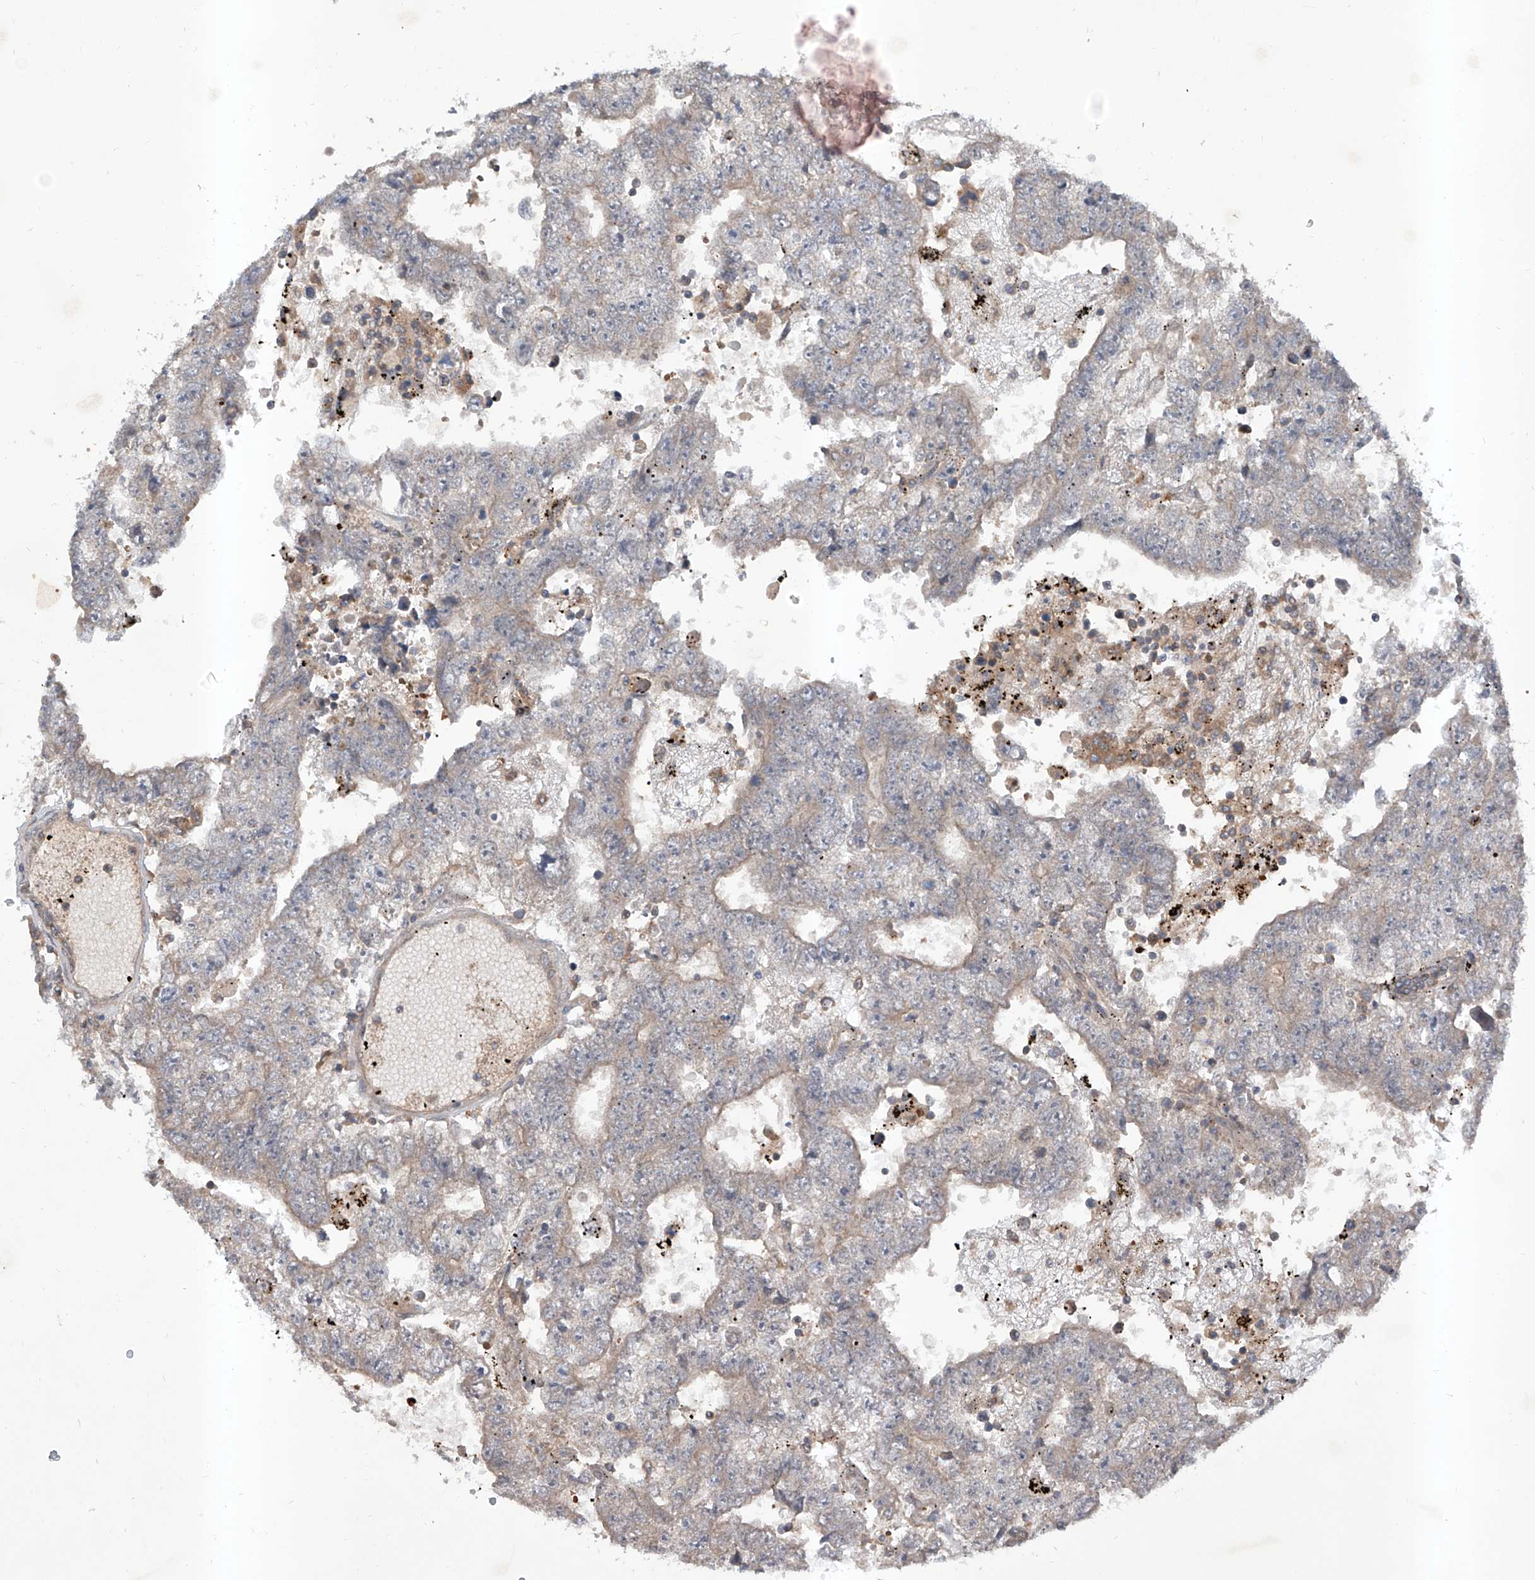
{"staining": {"intensity": "weak", "quantity": "<25%", "location": "cytoplasmic/membranous"}, "tissue": "testis cancer", "cell_type": "Tumor cells", "image_type": "cancer", "snomed": [{"axis": "morphology", "description": "Carcinoma, Embryonal, NOS"}, {"axis": "topography", "description": "Testis"}], "caption": "An image of embryonal carcinoma (testis) stained for a protein displays no brown staining in tumor cells. (DAB IHC with hematoxylin counter stain).", "gene": "HOXC8", "patient": {"sex": "male", "age": 25}}